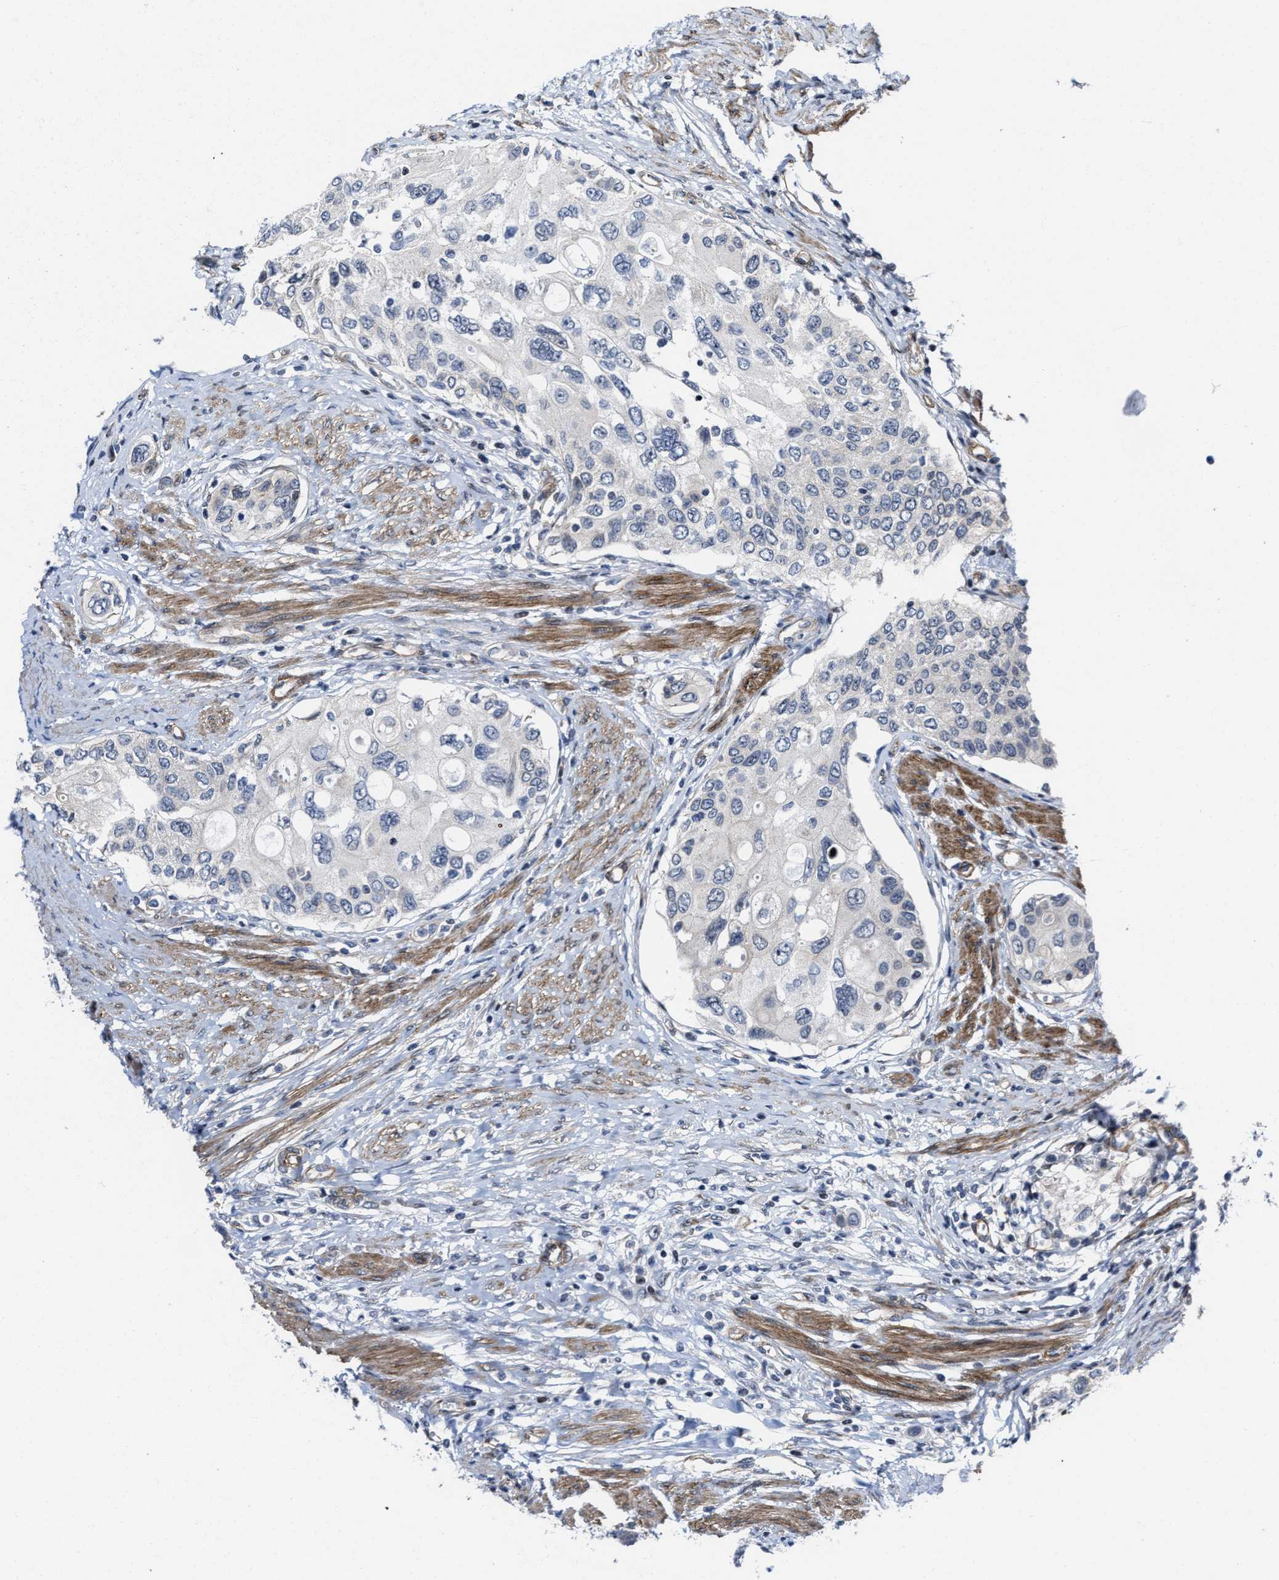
{"staining": {"intensity": "negative", "quantity": "none", "location": "none"}, "tissue": "urothelial cancer", "cell_type": "Tumor cells", "image_type": "cancer", "snomed": [{"axis": "morphology", "description": "Urothelial carcinoma, High grade"}, {"axis": "topography", "description": "Urinary bladder"}], "caption": "Protein analysis of urothelial carcinoma (high-grade) demonstrates no significant expression in tumor cells.", "gene": "TGFB1I1", "patient": {"sex": "female", "age": 56}}